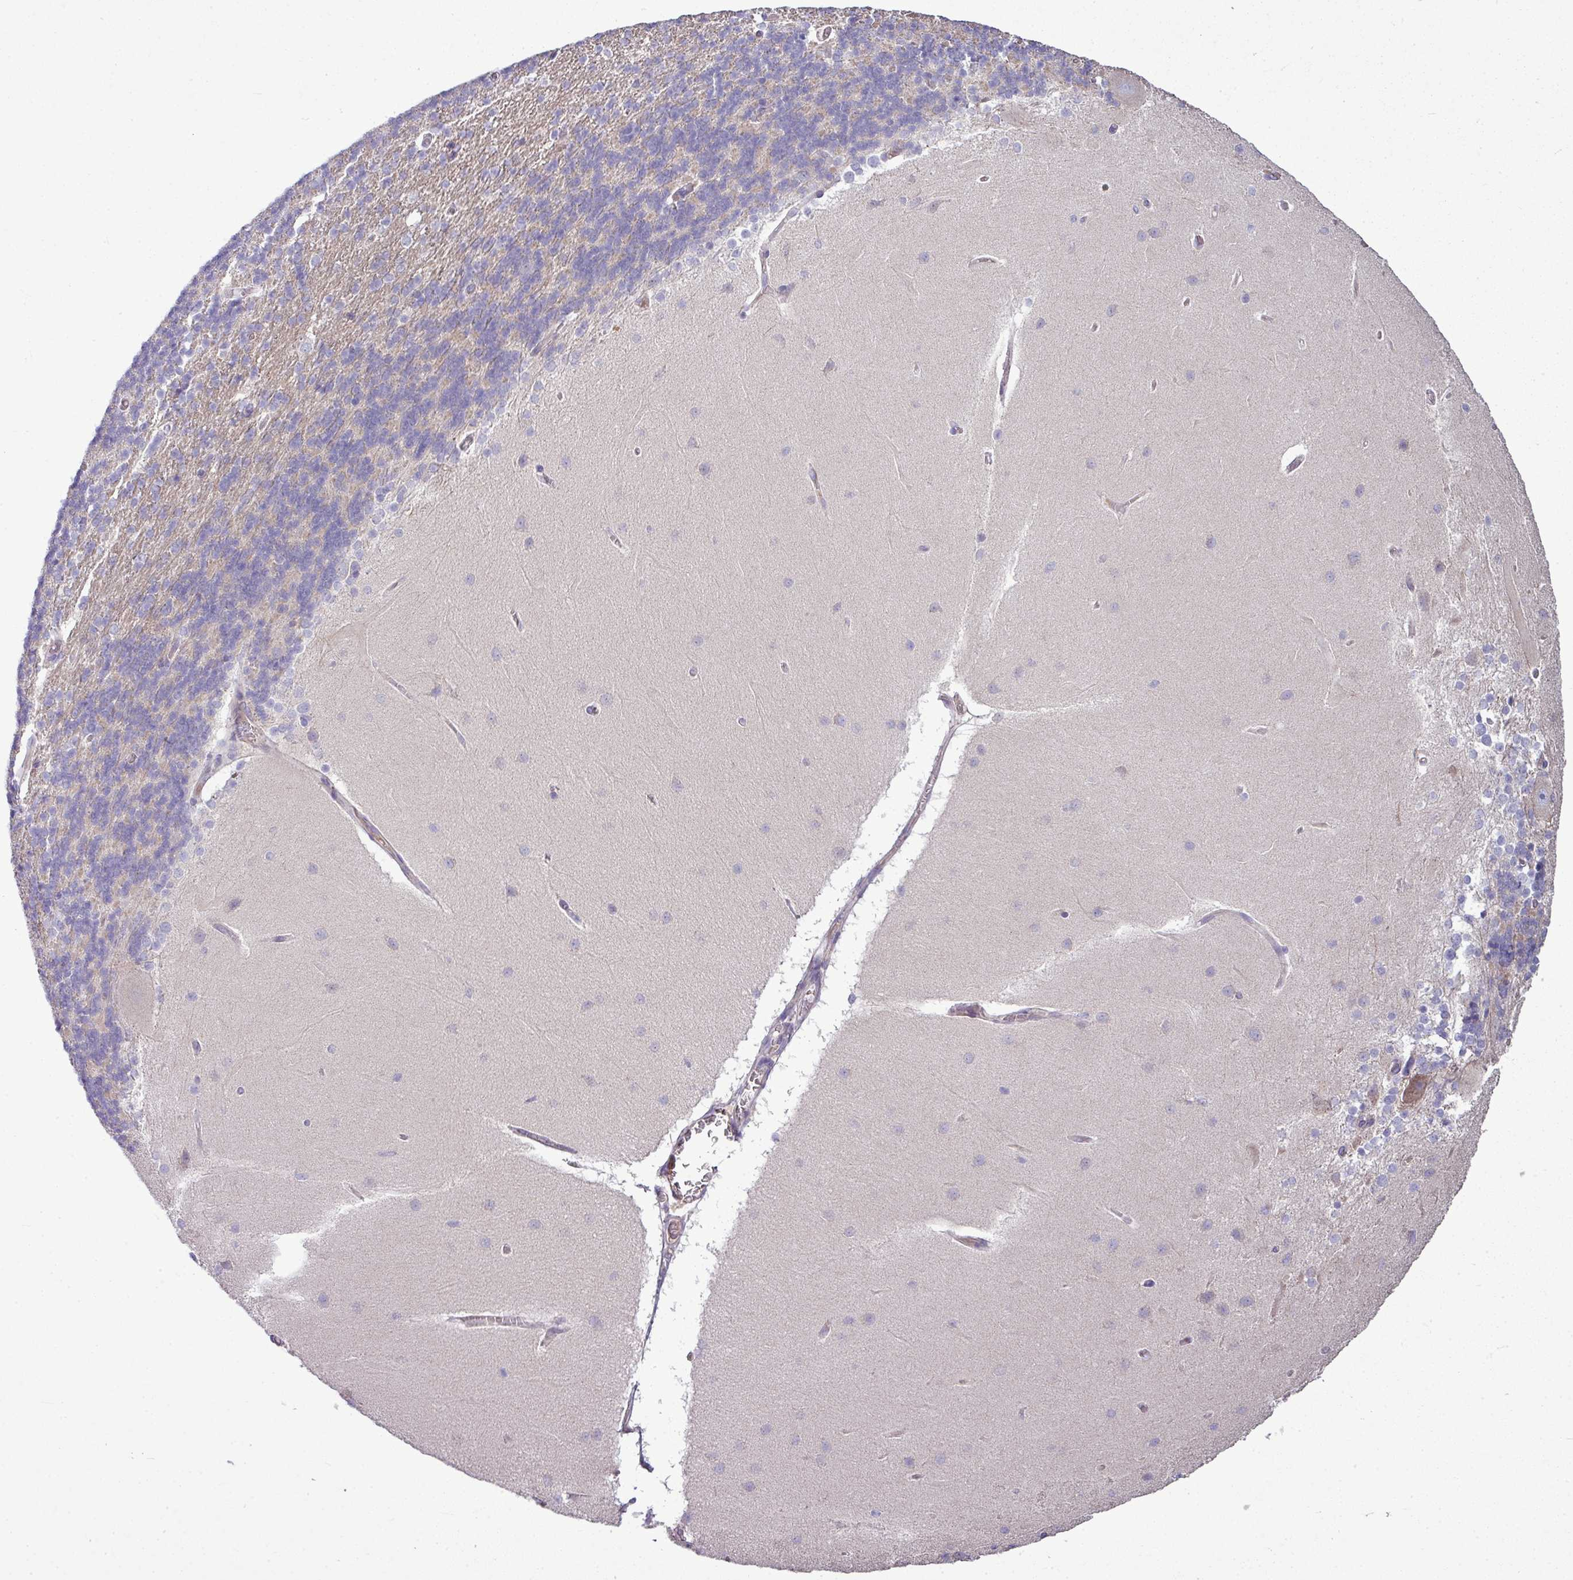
{"staining": {"intensity": "negative", "quantity": "none", "location": "none"}, "tissue": "cerebellum", "cell_type": "Cells in granular layer", "image_type": "normal", "snomed": [{"axis": "morphology", "description": "Normal tissue, NOS"}, {"axis": "topography", "description": "Cerebellum"}], "caption": "An IHC micrograph of benign cerebellum is shown. There is no staining in cells in granular layer of cerebellum. (Brightfield microscopy of DAB IHC at high magnification).", "gene": "STAT5A", "patient": {"sex": "female", "age": 54}}